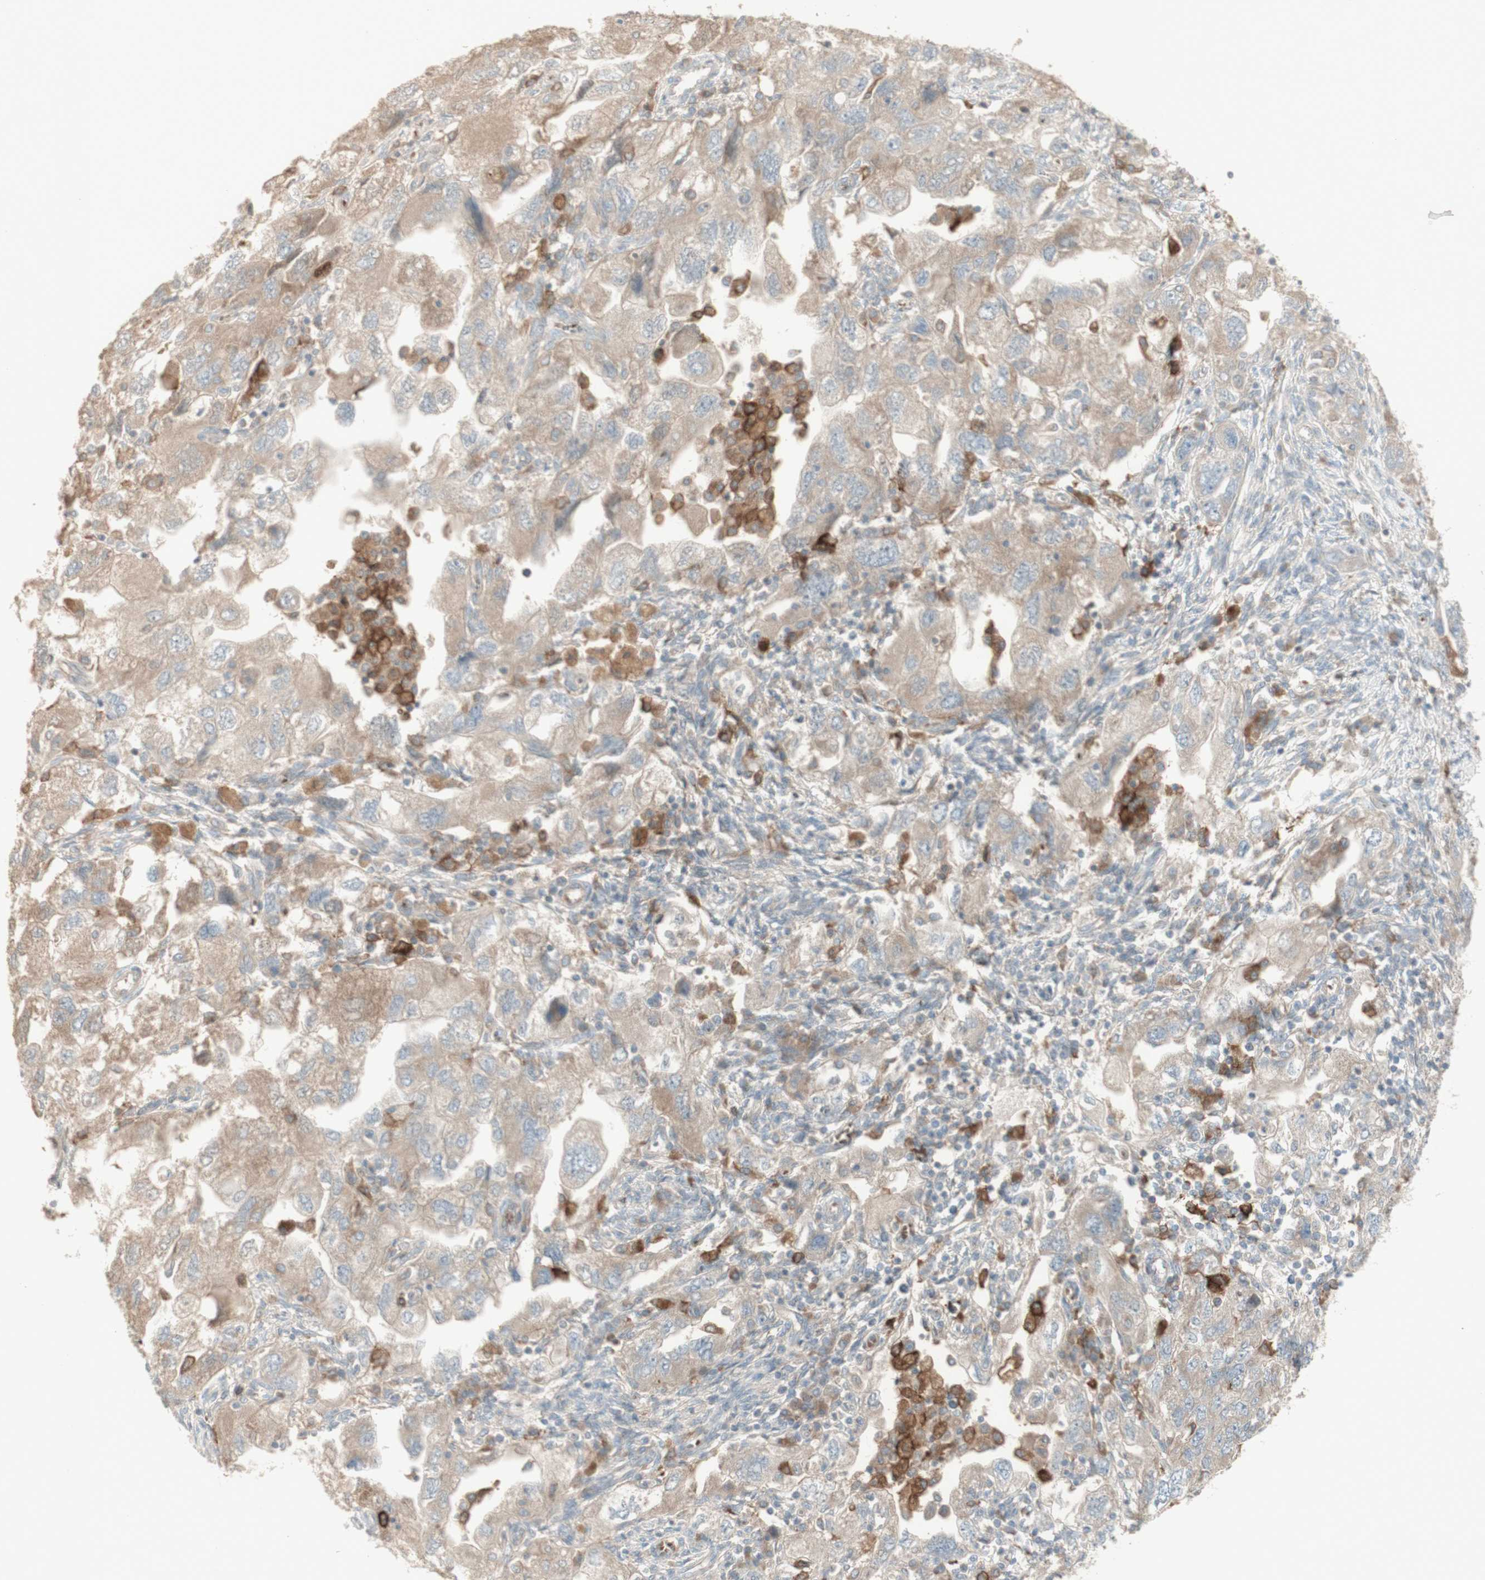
{"staining": {"intensity": "weak", "quantity": ">75%", "location": "cytoplasmic/membranous"}, "tissue": "ovarian cancer", "cell_type": "Tumor cells", "image_type": "cancer", "snomed": [{"axis": "morphology", "description": "Carcinoma, NOS"}, {"axis": "morphology", "description": "Cystadenocarcinoma, serous, NOS"}, {"axis": "topography", "description": "Ovary"}], "caption": "Serous cystadenocarcinoma (ovarian) tissue reveals weak cytoplasmic/membranous positivity in about >75% of tumor cells", "gene": "PTGER4", "patient": {"sex": "female", "age": 69}}